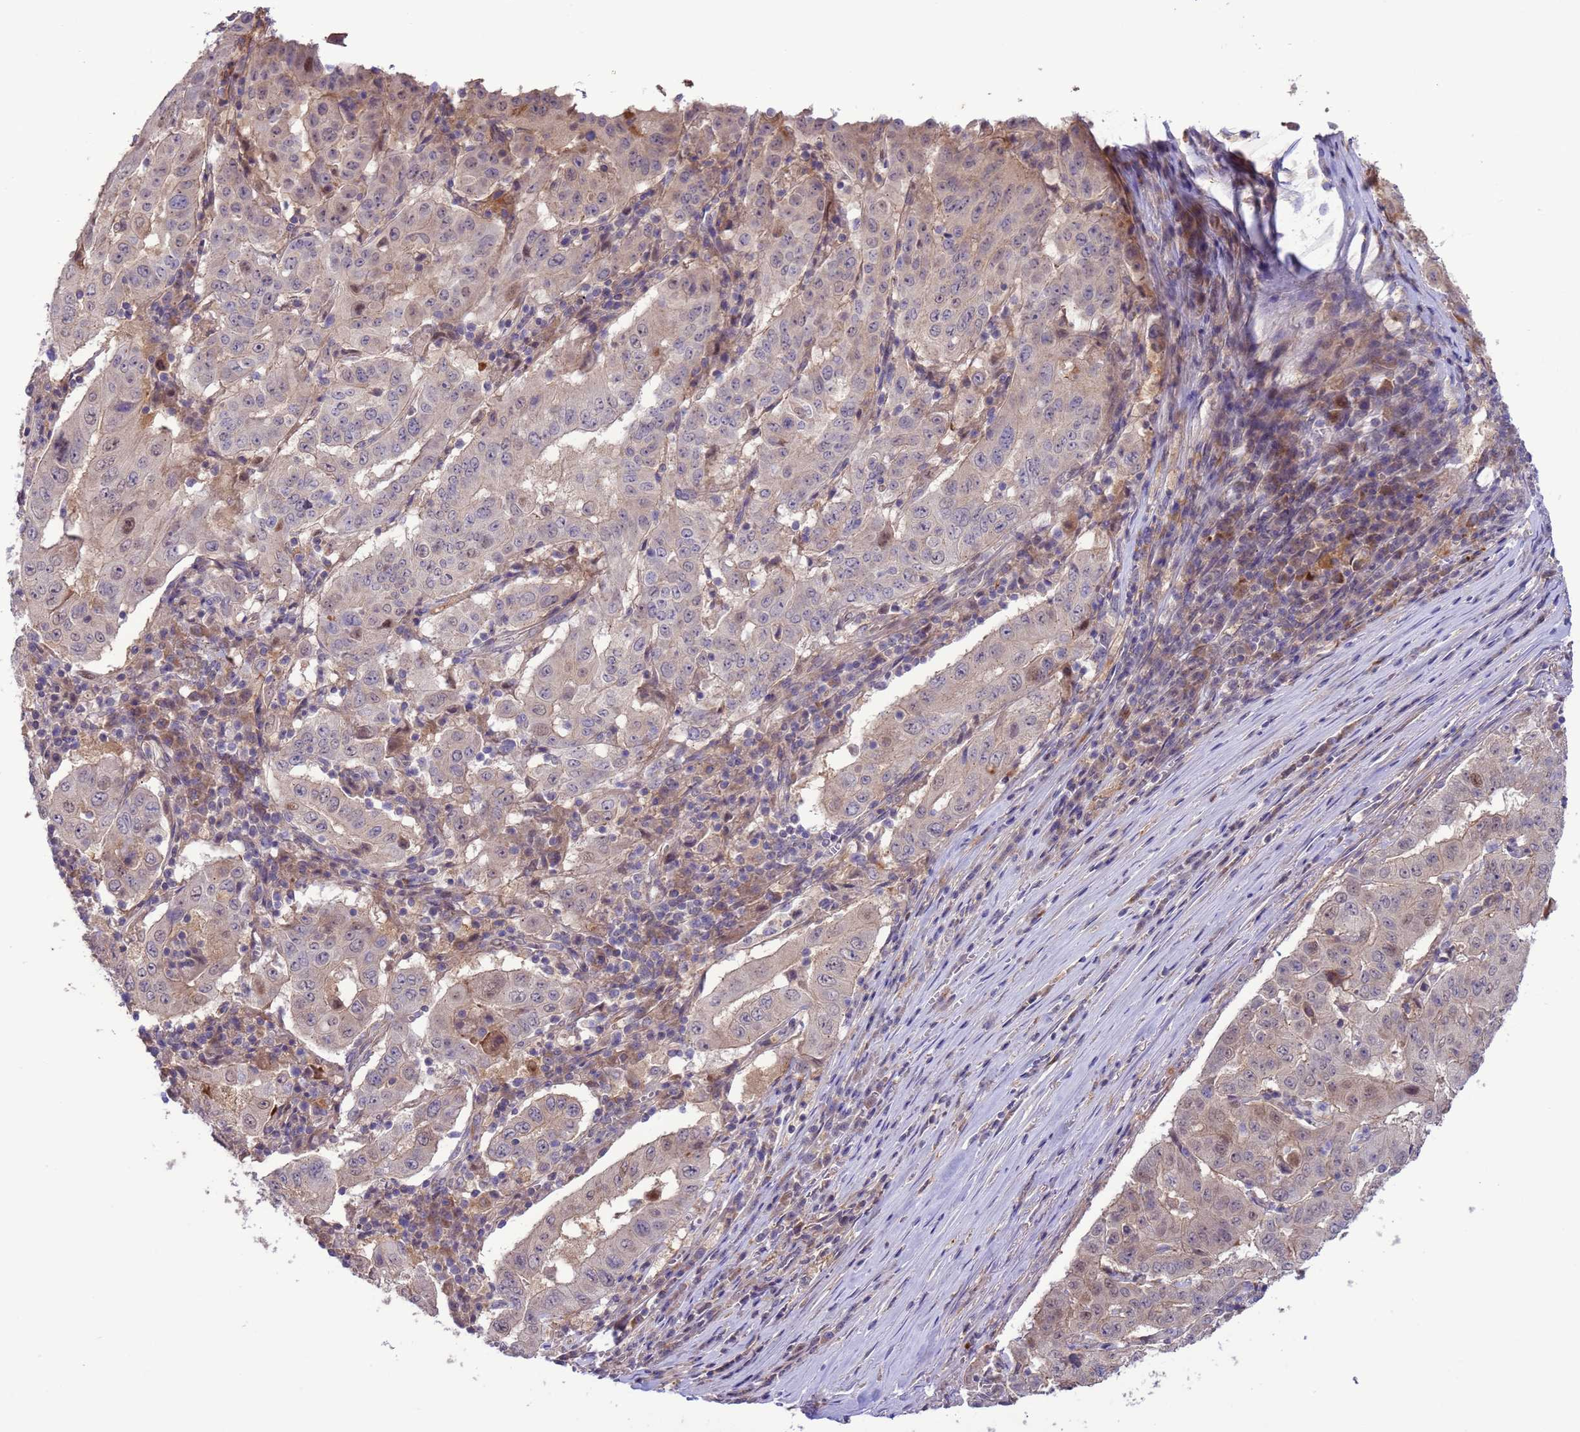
{"staining": {"intensity": "weak", "quantity": "<25%", "location": "nuclear"}, "tissue": "pancreatic cancer", "cell_type": "Tumor cells", "image_type": "cancer", "snomed": [{"axis": "morphology", "description": "Adenocarcinoma, NOS"}, {"axis": "topography", "description": "Pancreas"}], "caption": "Adenocarcinoma (pancreatic) was stained to show a protein in brown. There is no significant expression in tumor cells.", "gene": "GJA10", "patient": {"sex": "male", "age": 63}}